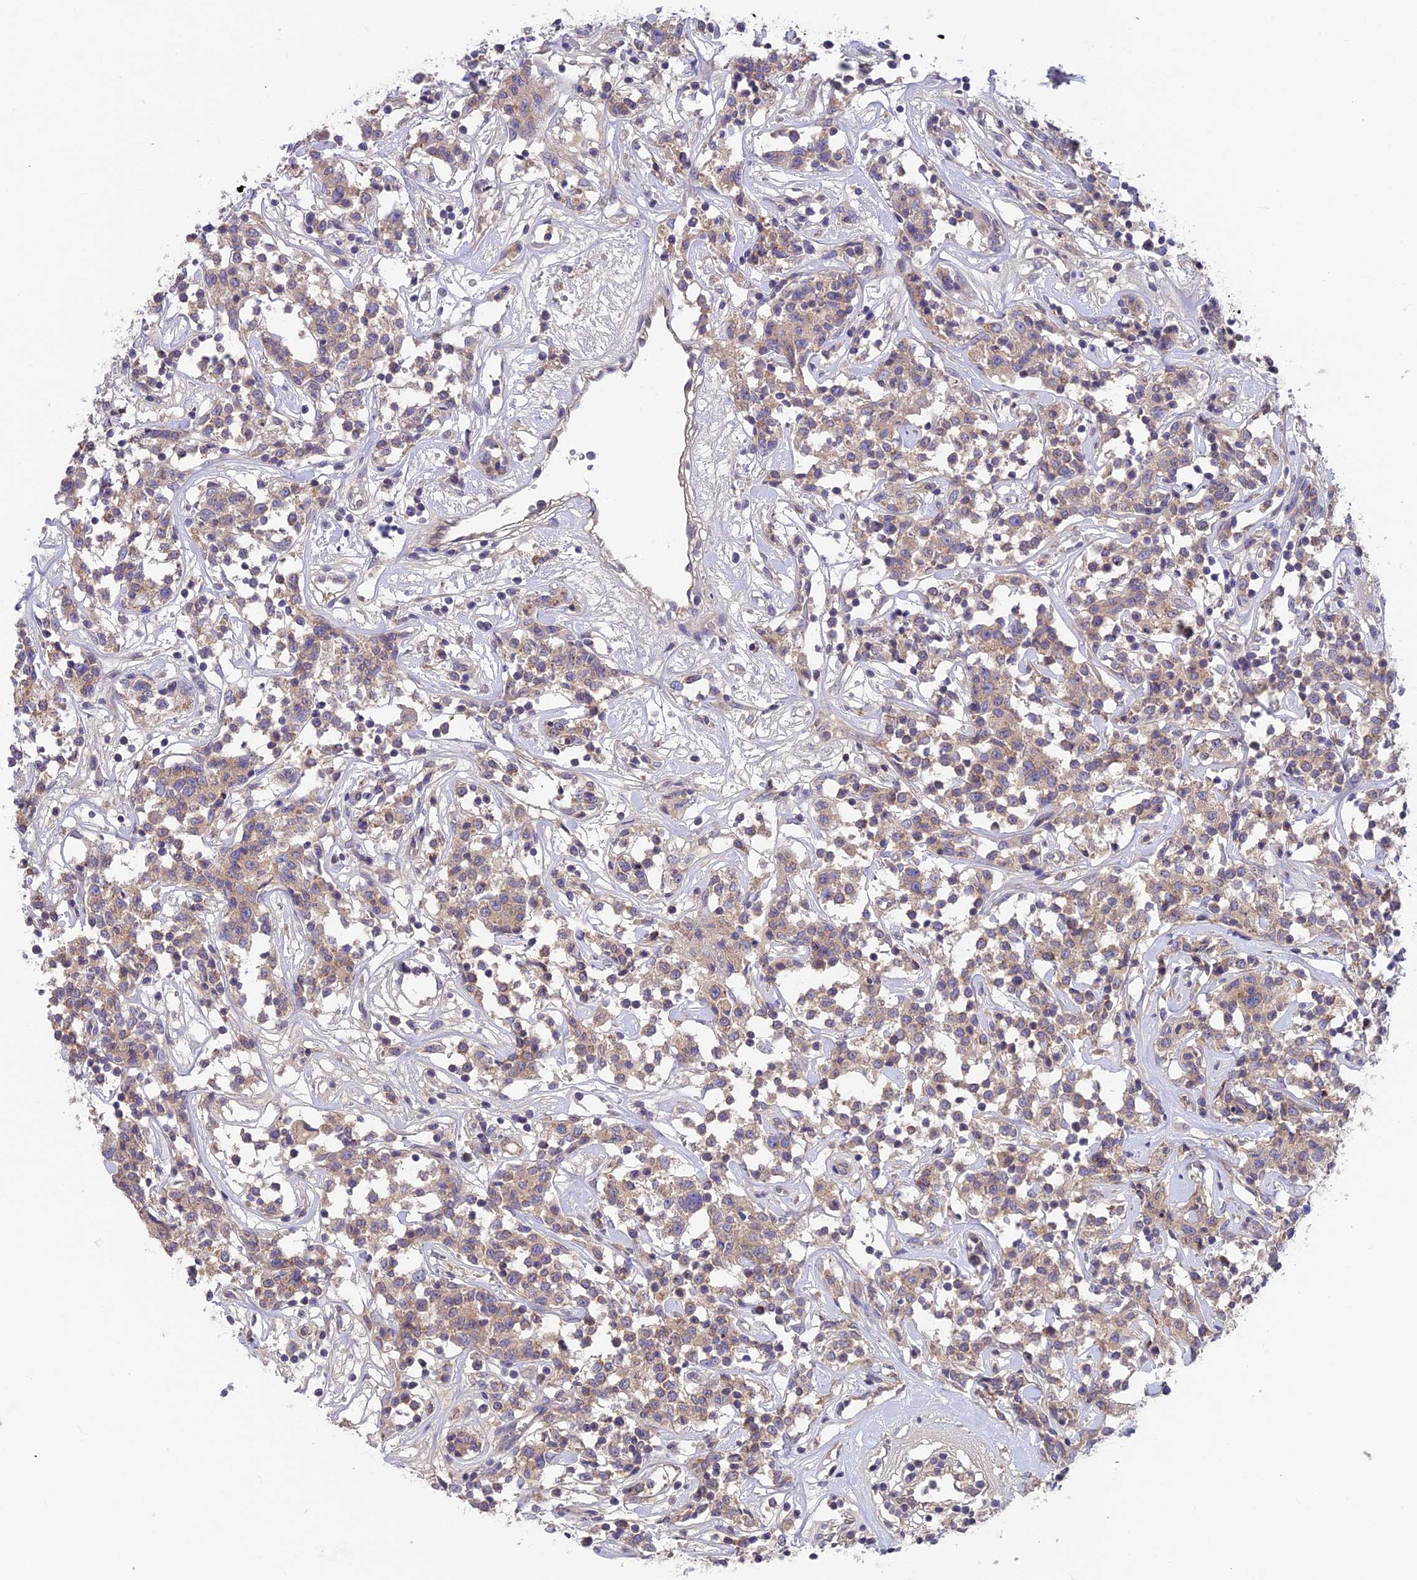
{"staining": {"intensity": "moderate", "quantity": ">75%", "location": "cytoplasmic/membranous"}, "tissue": "lymphoma", "cell_type": "Tumor cells", "image_type": "cancer", "snomed": [{"axis": "morphology", "description": "Malignant lymphoma, non-Hodgkin's type, Low grade"}, {"axis": "topography", "description": "Small intestine"}], "caption": "About >75% of tumor cells in human low-grade malignant lymphoma, non-Hodgkin's type display moderate cytoplasmic/membranous protein expression as visualized by brown immunohistochemical staining.", "gene": "PZP", "patient": {"sex": "female", "age": 59}}